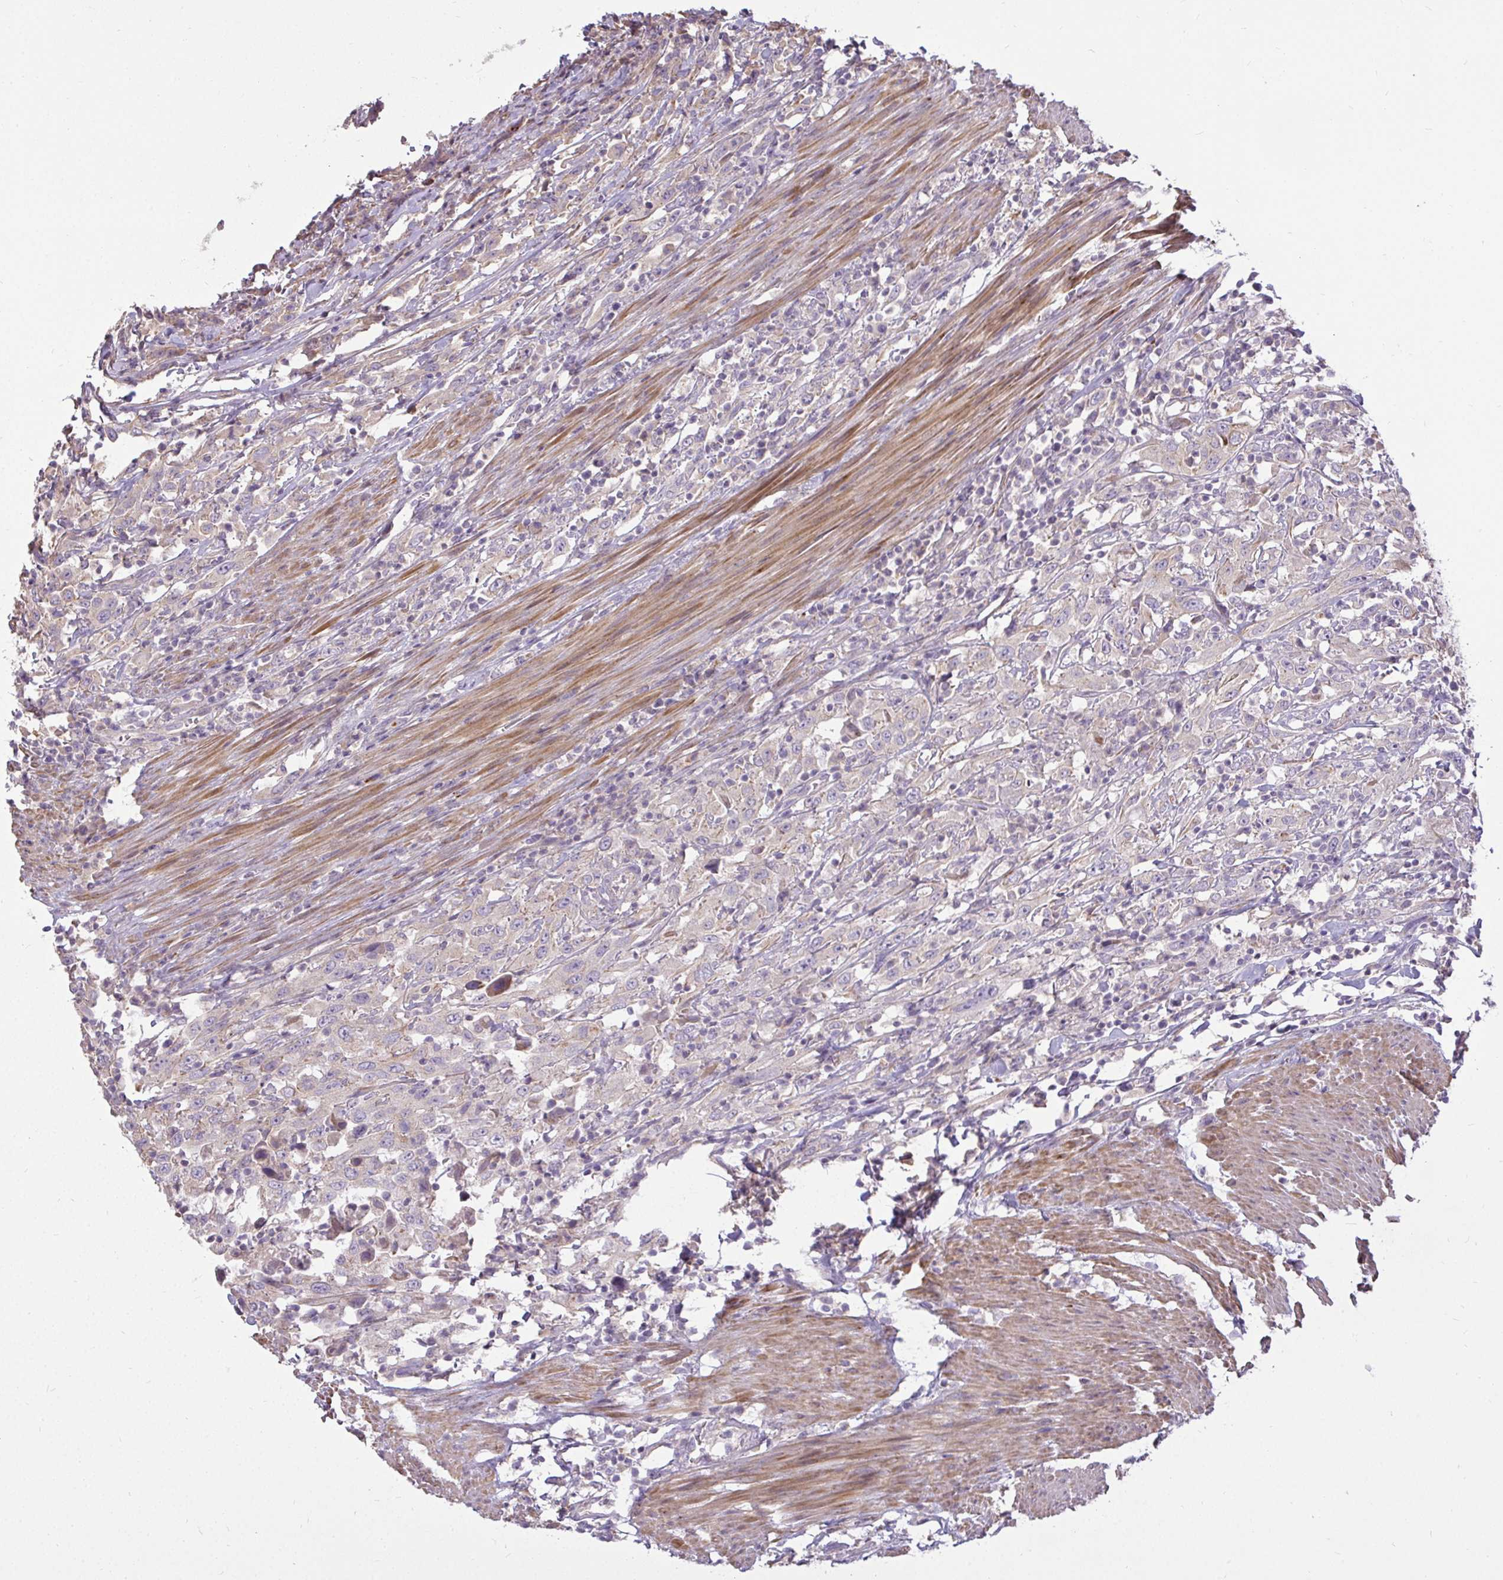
{"staining": {"intensity": "weak", "quantity": "<25%", "location": "cytoplasmic/membranous"}, "tissue": "urothelial cancer", "cell_type": "Tumor cells", "image_type": "cancer", "snomed": [{"axis": "morphology", "description": "Urothelial carcinoma, High grade"}, {"axis": "topography", "description": "Urinary bladder"}], "caption": "DAB (3,3'-diaminobenzidine) immunohistochemical staining of human urothelial carcinoma (high-grade) displays no significant positivity in tumor cells.", "gene": "STRIP1", "patient": {"sex": "male", "age": 61}}